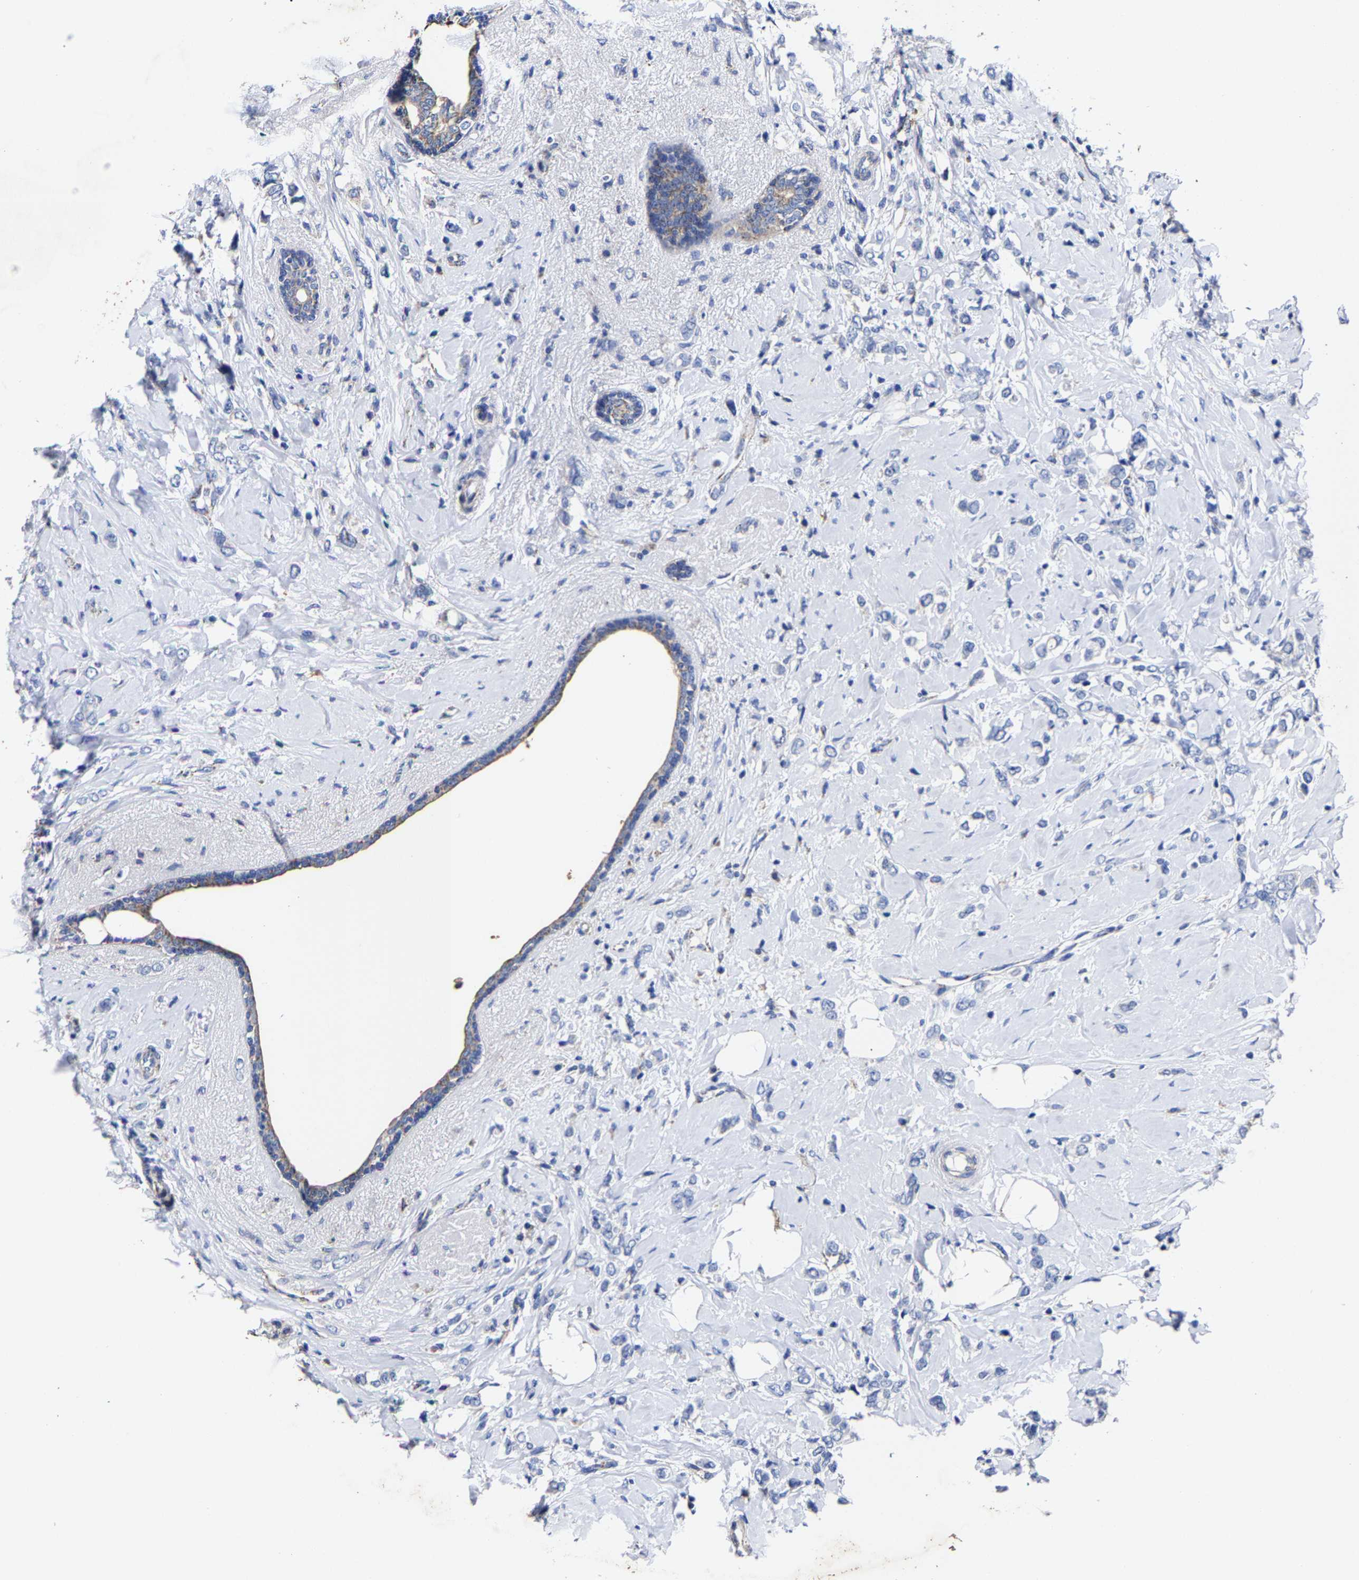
{"staining": {"intensity": "negative", "quantity": "none", "location": "none"}, "tissue": "breast cancer", "cell_type": "Tumor cells", "image_type": "cancer", "snomed": [{"axis": "morphology", "description": "Normal tissue, NOS"}, {"axis": "morphology", "description": "Lobular carcinoma"}, {"axis": "topography", "description": "Breast"}], "caption": "High magnification brightfield microscopy of breast lobular carcinoma stained with DAB (brown) and counterstained with hematoxylin (blue): tumor cells show no significant positivity.", "gene": "AASS", "patient": {"sex": "female", "age": 47}}